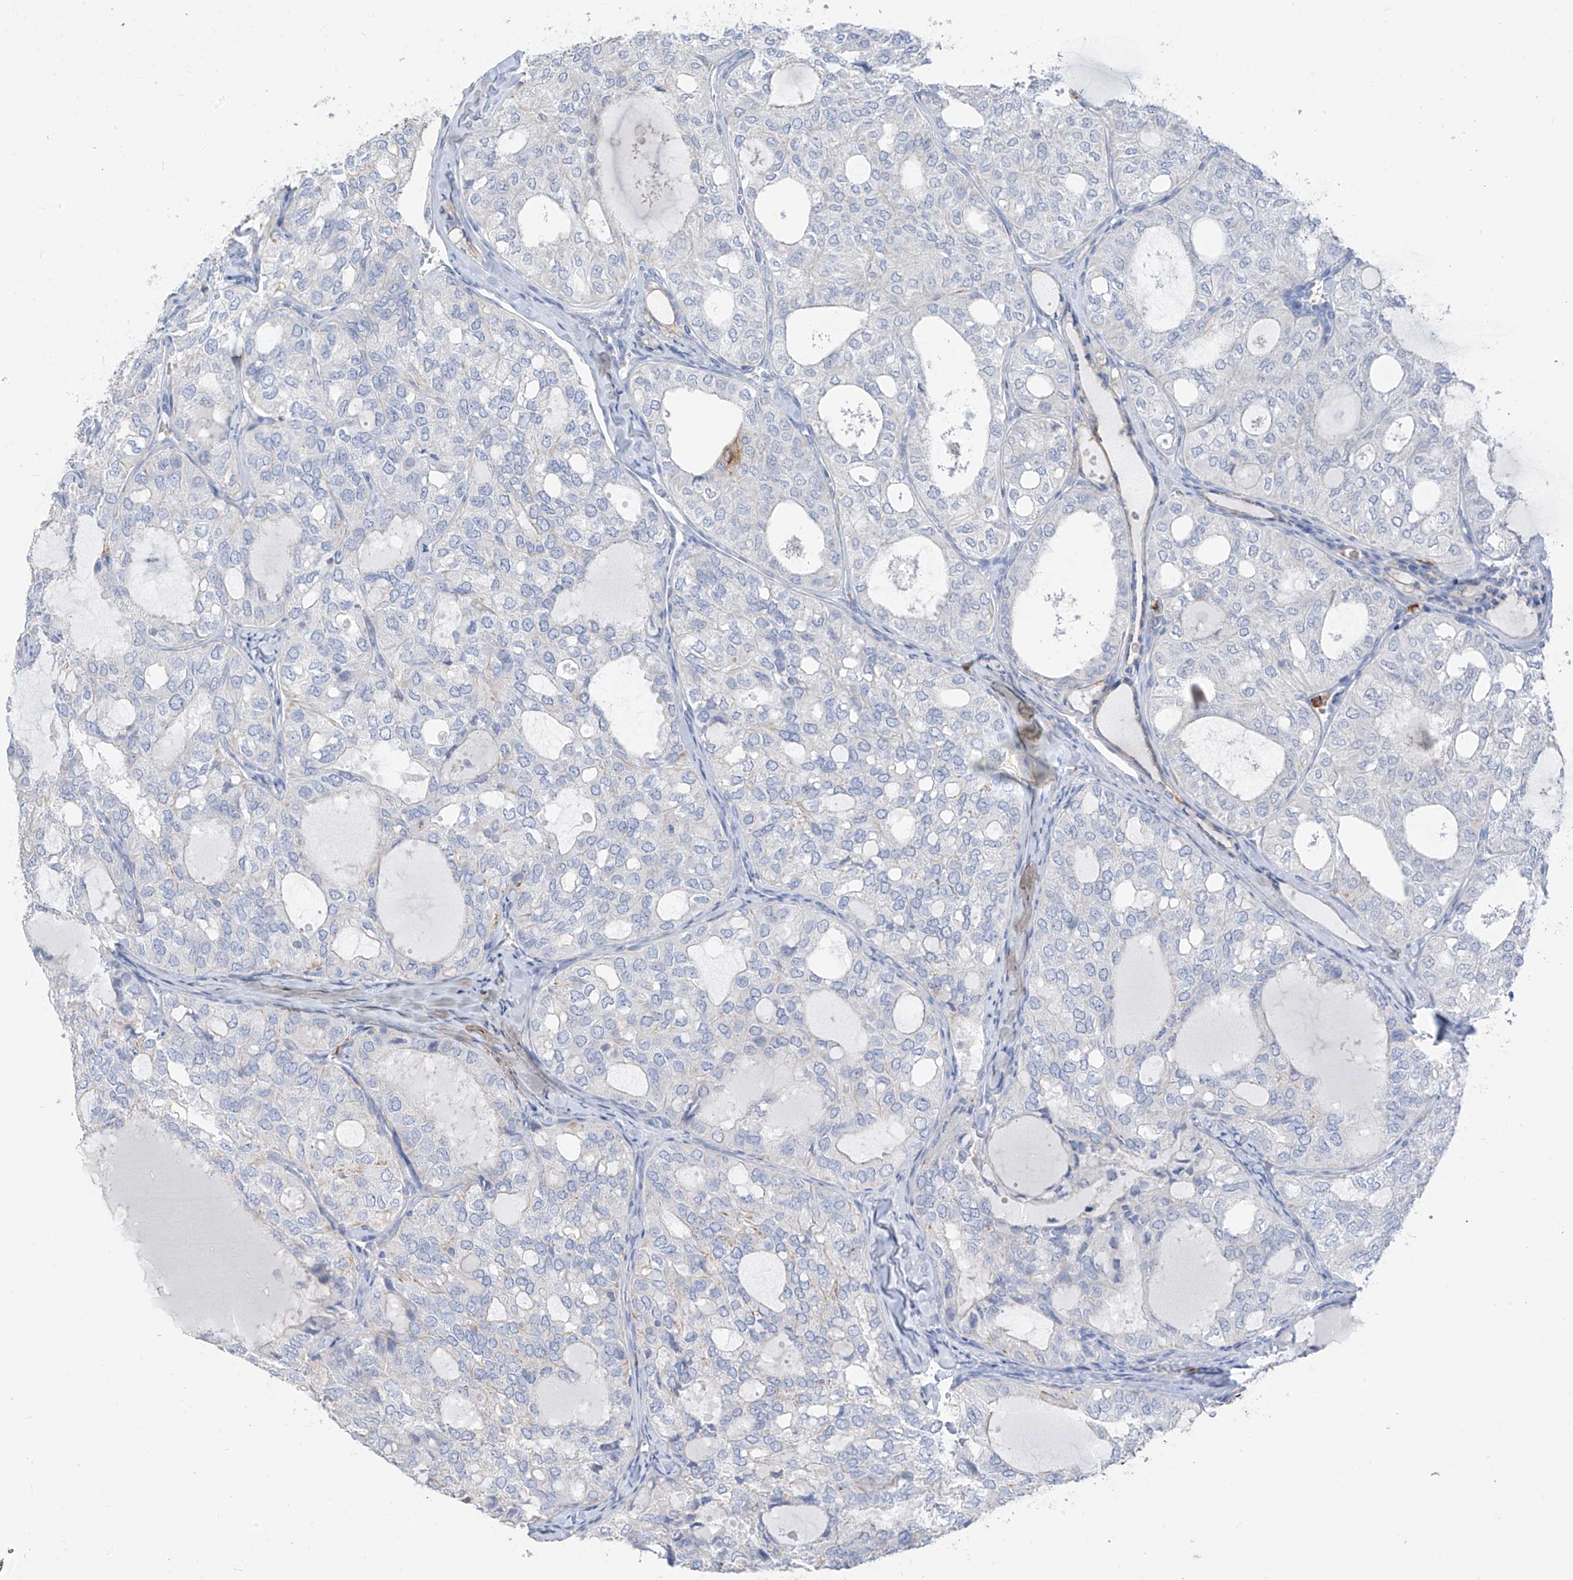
{"staining": {"intensity": "negative", "quantity": "none", "location": "none"}, "tissue": "thyroid cancer", "cell_type": "Tumor cells", "image_type": "cancer", "snomed": [{"axis": "morphology", "description": "Follicular adenoma carcinoma, NOS"}, {"axis": "topography", "description": "Thyroid gland"}], "caption": "Immunohistochemical staining of human follicular adenoma carcinoma (thyroid) exhibits no significant staining in tumor cells. (Stains: DAB immunohistochemistry (IHC) with hematoxylin counter stain, Microscopy: brightfield microscopy at high magnification).", "gene": "PAFAH1B3", "patient": {"sex": "male", "age": 75}}